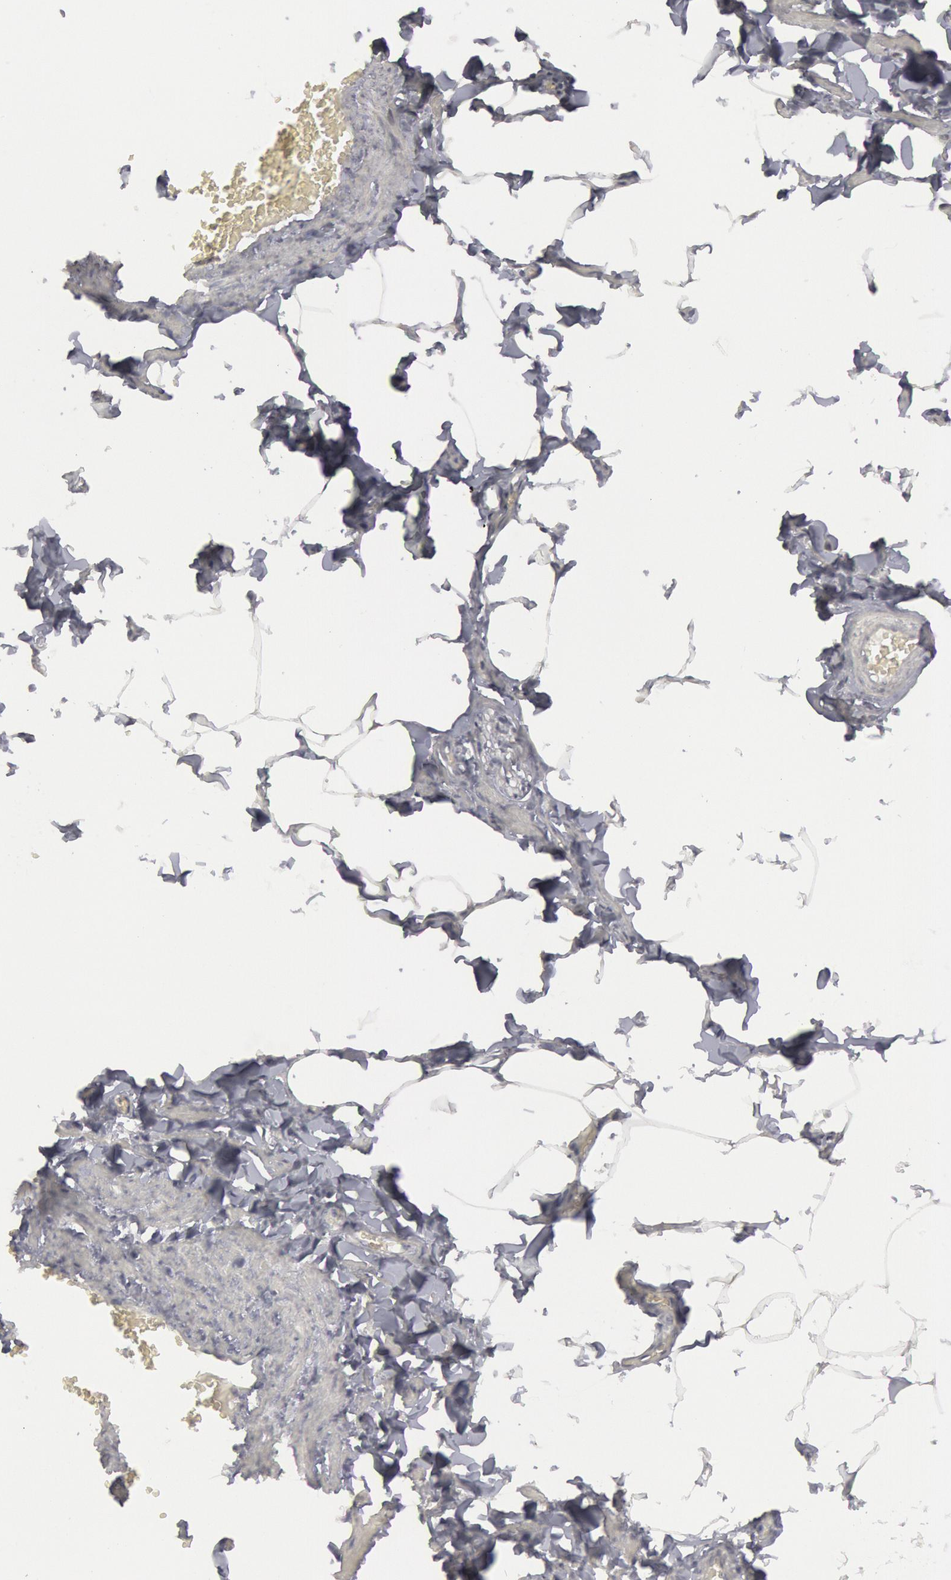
{"staining": {"intensity": "negative", "quantity": "none", "location": "none"}, "tissue": "adipose tissue", "cell_type": "Adipocytes", "image_type": "normal", "snomed": [{"axis": "morphology", "description": "Normal tissue, NOS"}, {"axis": "topography", "description": "Vascular tissue"}], "caption": "A high-resolution photomicrograph shows immunohistochemistry (IHC) staining of unremarkable adipose tissue, which shows no significant positivity in adipocytes.", "gene": "DMC1", "patient": {"sex": "male", "age": 41}}